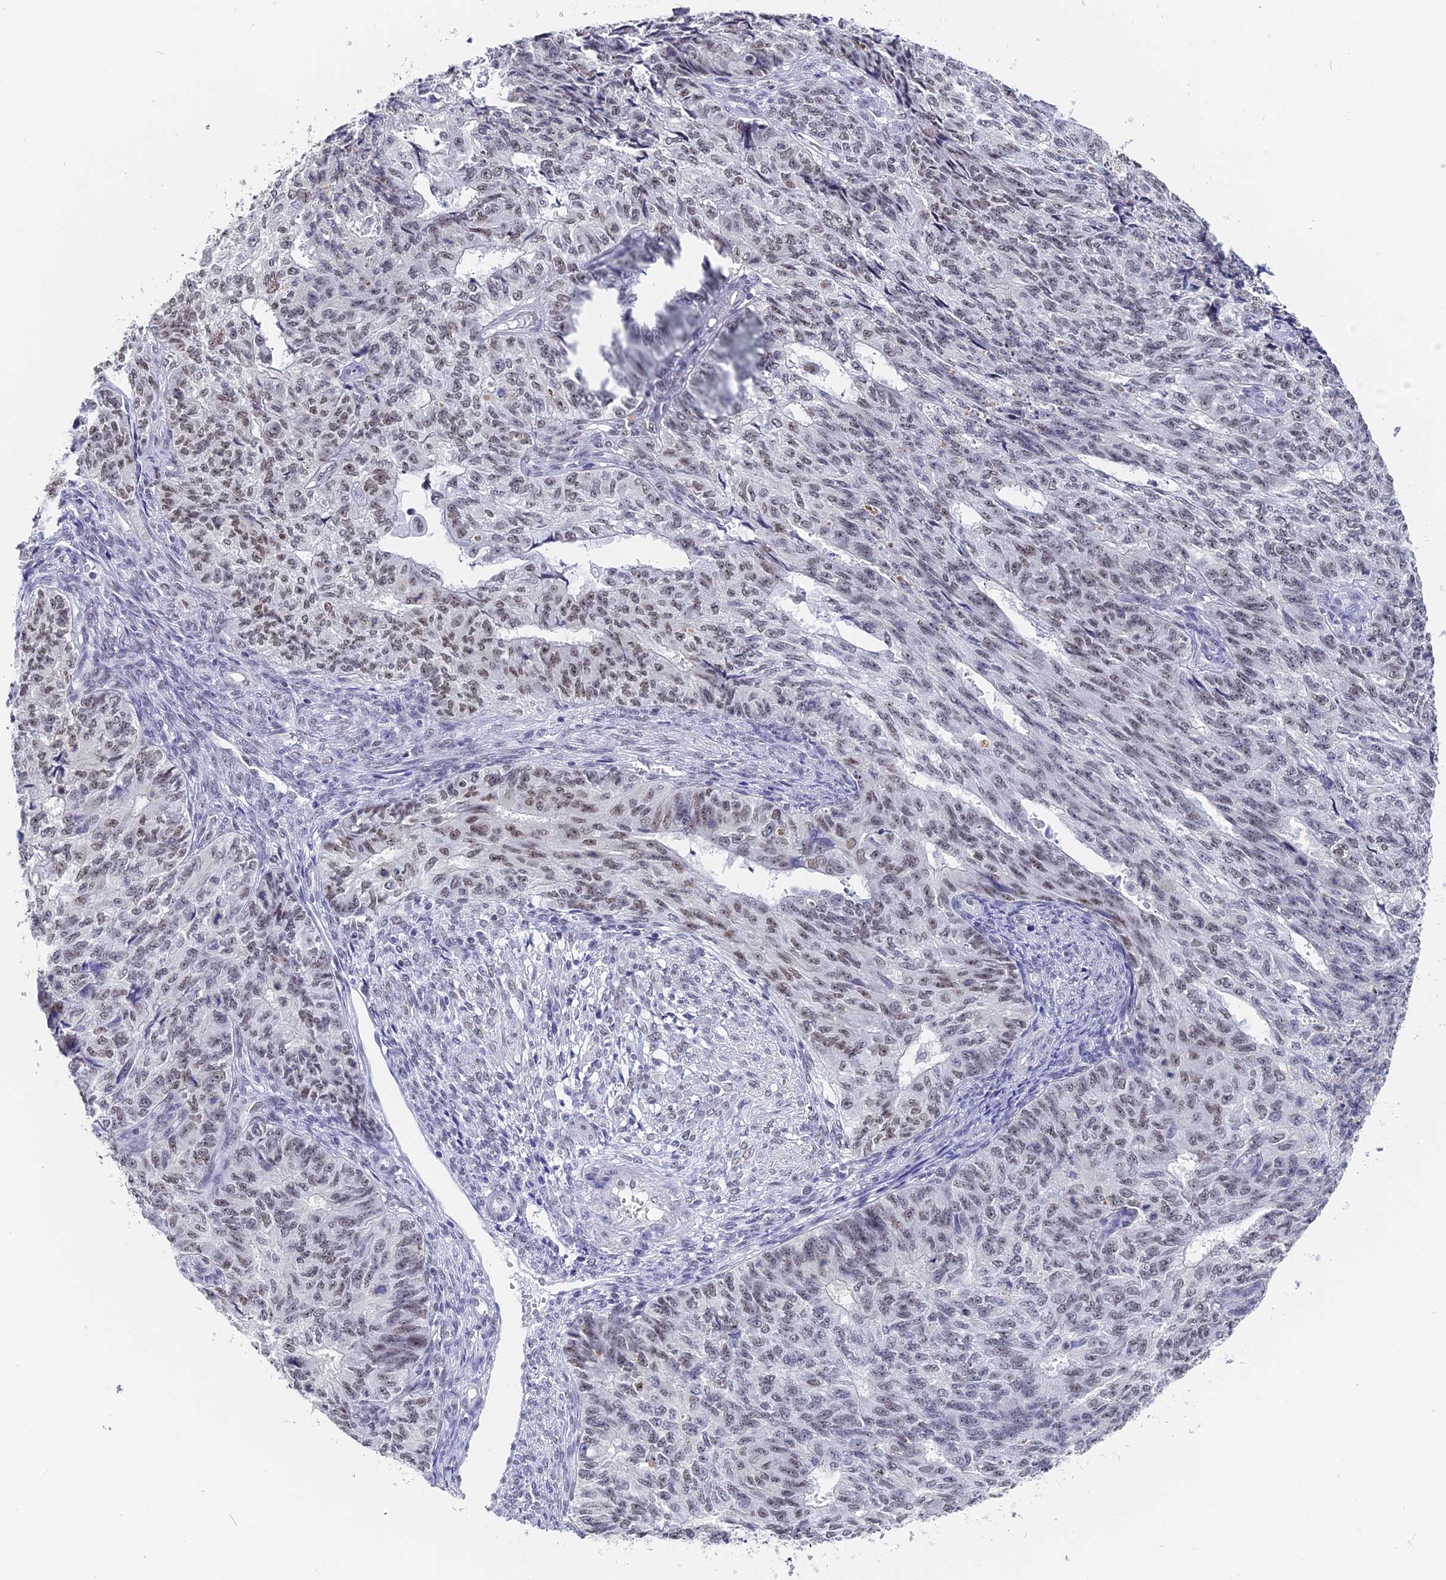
{"staining": {"intensity": "moderate", "quantity": "25%-75%", "location": "nuclear"}, "tissue": "endometrial cancer", "cell_type": "Tumor cells", "image_type": "cancer", "snomed": [{"axis": "morphology", "description": "Adenocarcinoma, NOS"}, {"axis": "topography", "description": "Endometrium"}], "caption": "Protein expression analysis of human endometrial cancer (adenocarcinoma) reveals moderate nuclear expression in approximately 25%-75% of tumor cells.", "gene": "CD2BP2", "patient": {"sex": "female", "age": 32}}